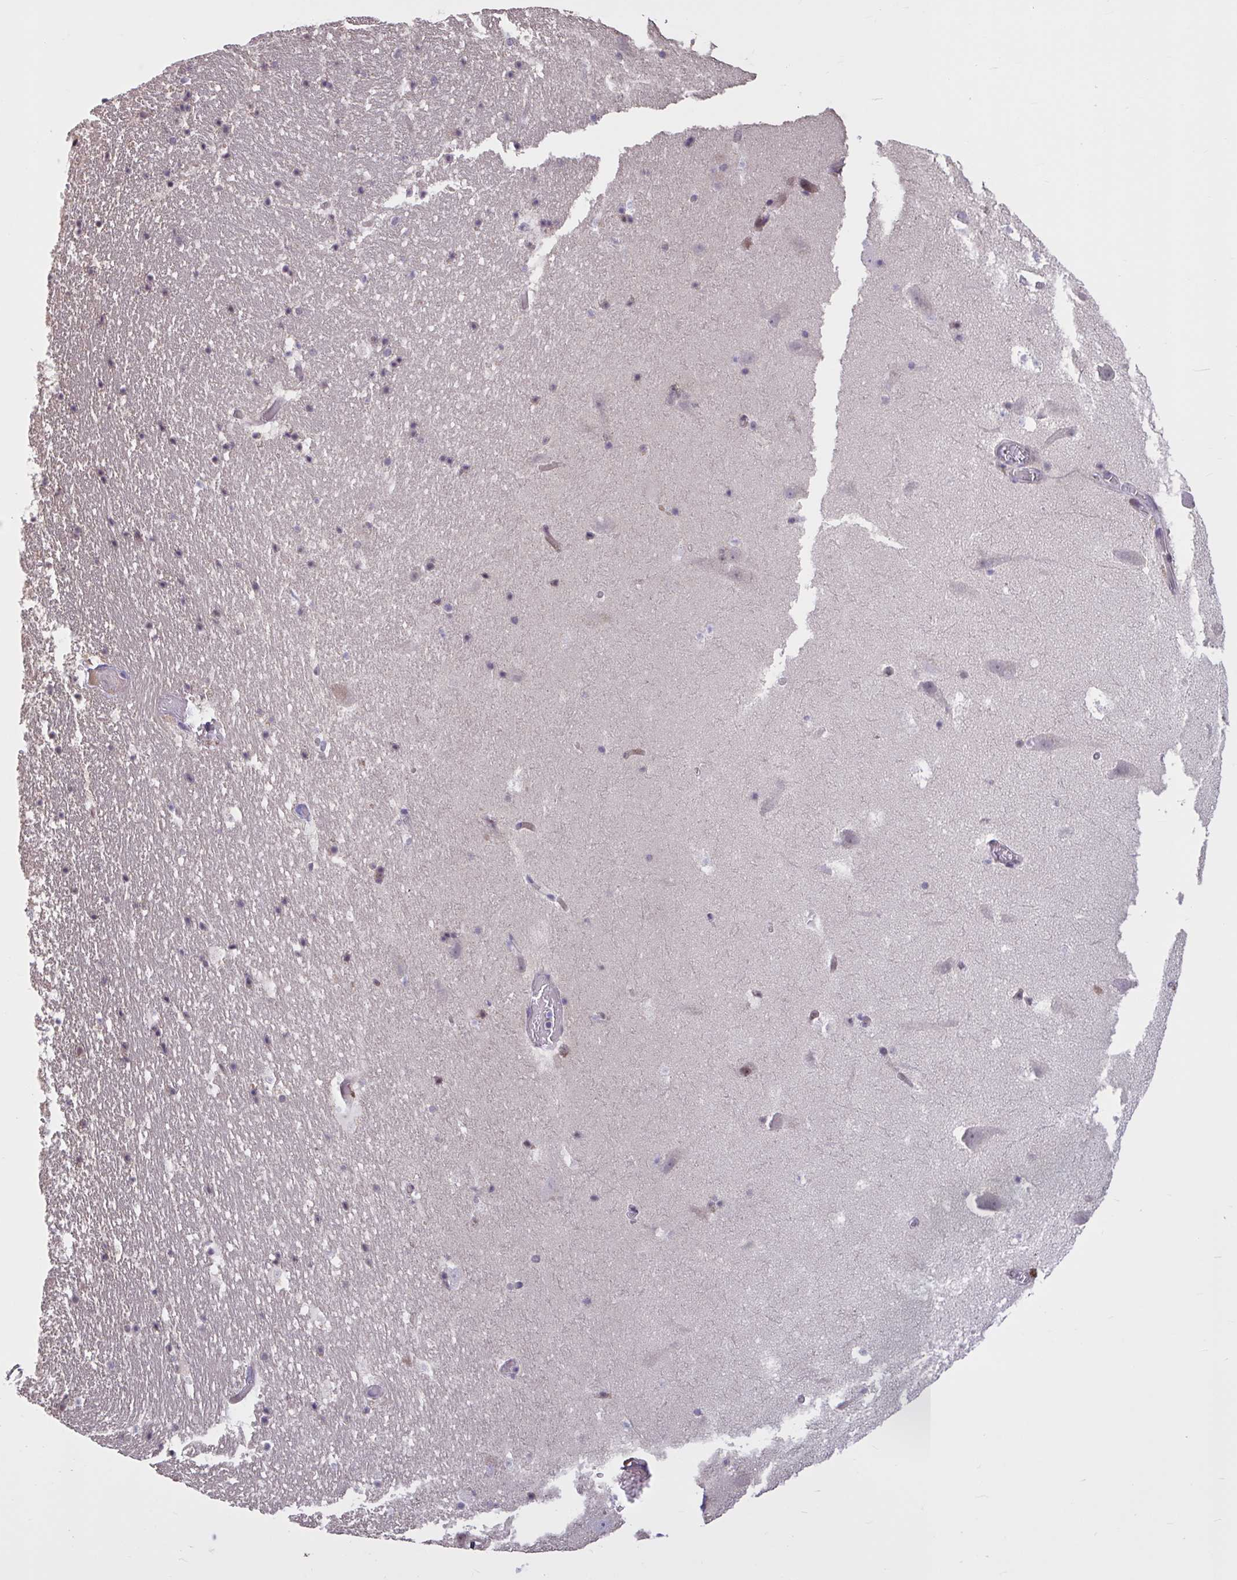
{"staining": {"intensity": "weak", "quantity": "<25%", "location": "nuclear"}, "tissue": "hippocampus", "cell_type": "Glial cells", "image_type": "normal", "snomed": [{"axis": "morphology", "description": "Normal tissue, NOS"}, {"axis": "topography", "description": "Hippocampus"}], "caption": "Immunohistochemistry micrograph of benign human hippocampus stained for a protein (brown), which exhibits no staining in glial cells. (Stains: DAB IHC with hematoxylin counter stain, Microscopy: brightfield microscopy at high magnification).", "gene": "ZNF414", "patient": {"sex": "female", "age": 42}}